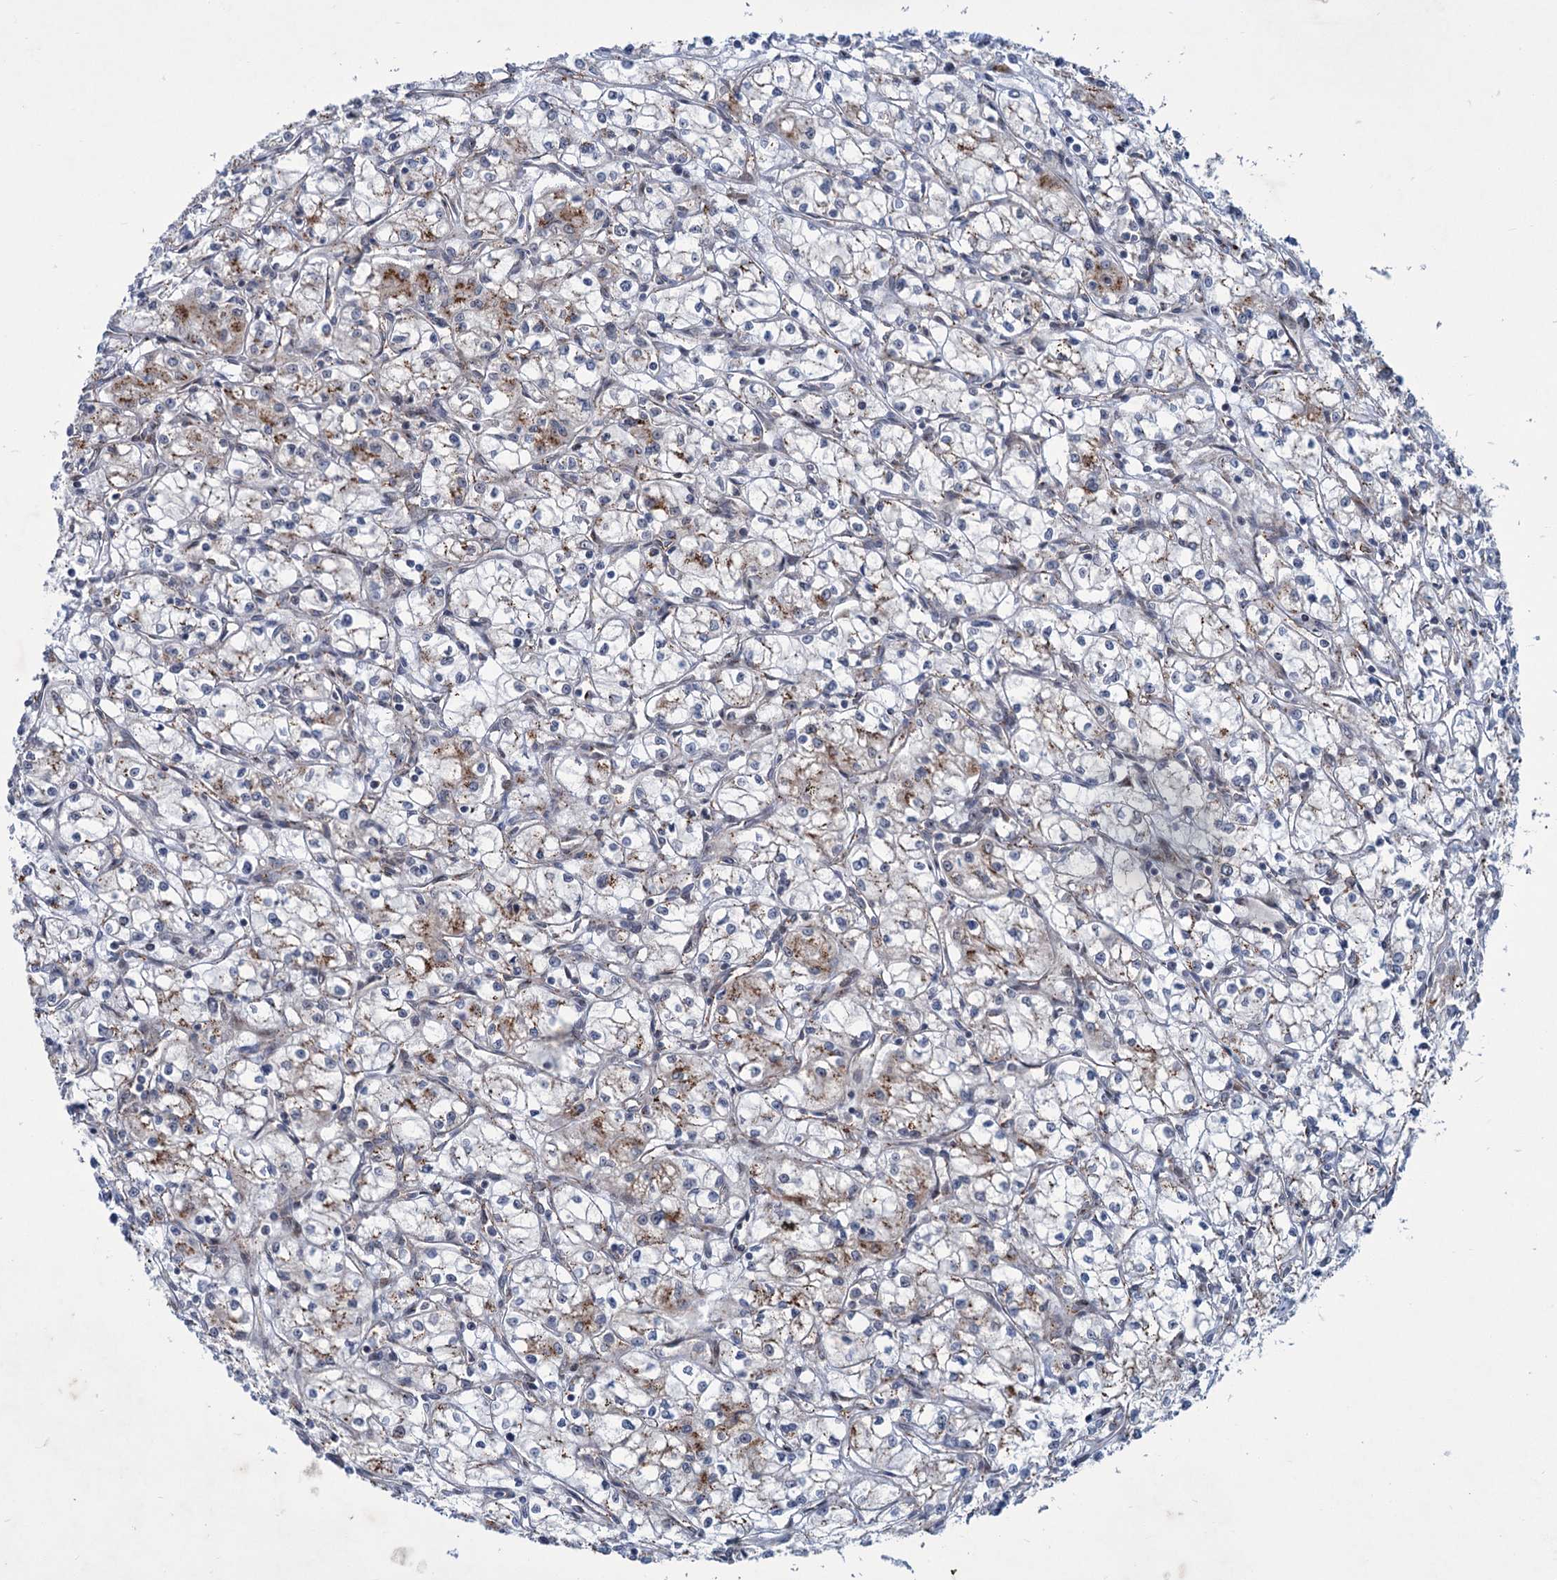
{"staining": {"intensity": "moderate", "quantity": "<25%", "location": "cytoplasmic/membranous"}, "tissue": "renal cancer", "cell_type": "Tumor cells", "image_type": "cancer", "snomed": [{"axis": "morphology", "description": "Adenocarcinoma, NOS"}, {"axis": "topography", "description": "Kidney"}], "caption": "Protein expression analysis of human renal cancer reveals moderate cytoplasmic/membranous positivity in about <25% of tumor cells.", "gene": "ELP4", "patient": {"sex": "male", "age": 59}}